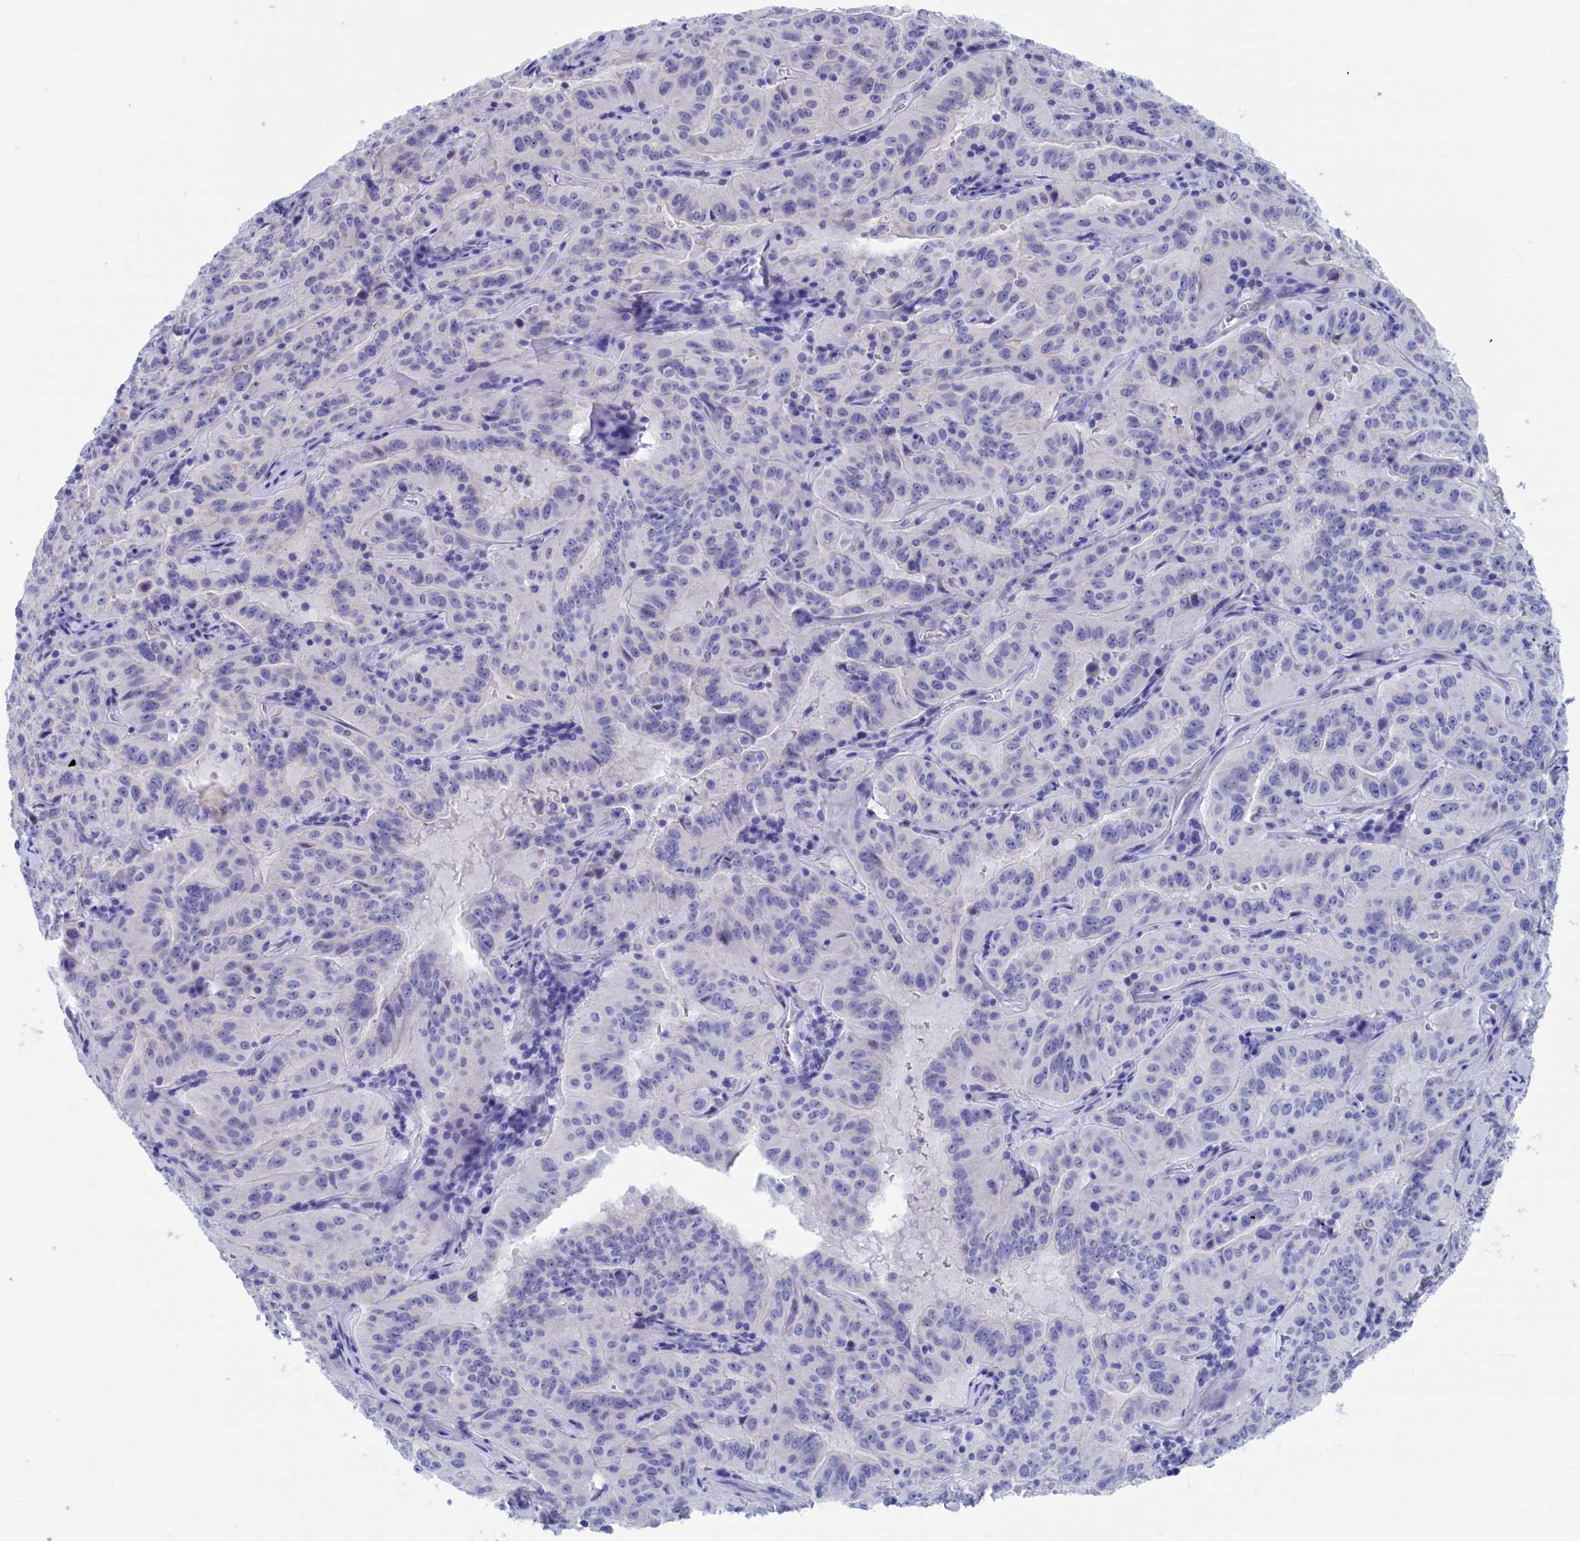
{"staining": {"intensity": "negative", "quantity": "none", "location": "none"}, "tissue": "pancreatic cancer", "cell_type": "Tumor cells", "image_type": "cancer", "snomed": [{"axis": "morphology", "description": "Adenocarcinoma, NOS"}, {"axis": "topography", "description": "Pancreas"}], "caption": "IHC histopathology image of neoplastic tissue: human pancreatic cancer (adenocarcinoma) stained with DAB (3,3'-diaminobenzidine) exhibits no significant protein expression in tumor cells.", "gene": "WDR83", "patient": {"sex": "male", "age": 63}}